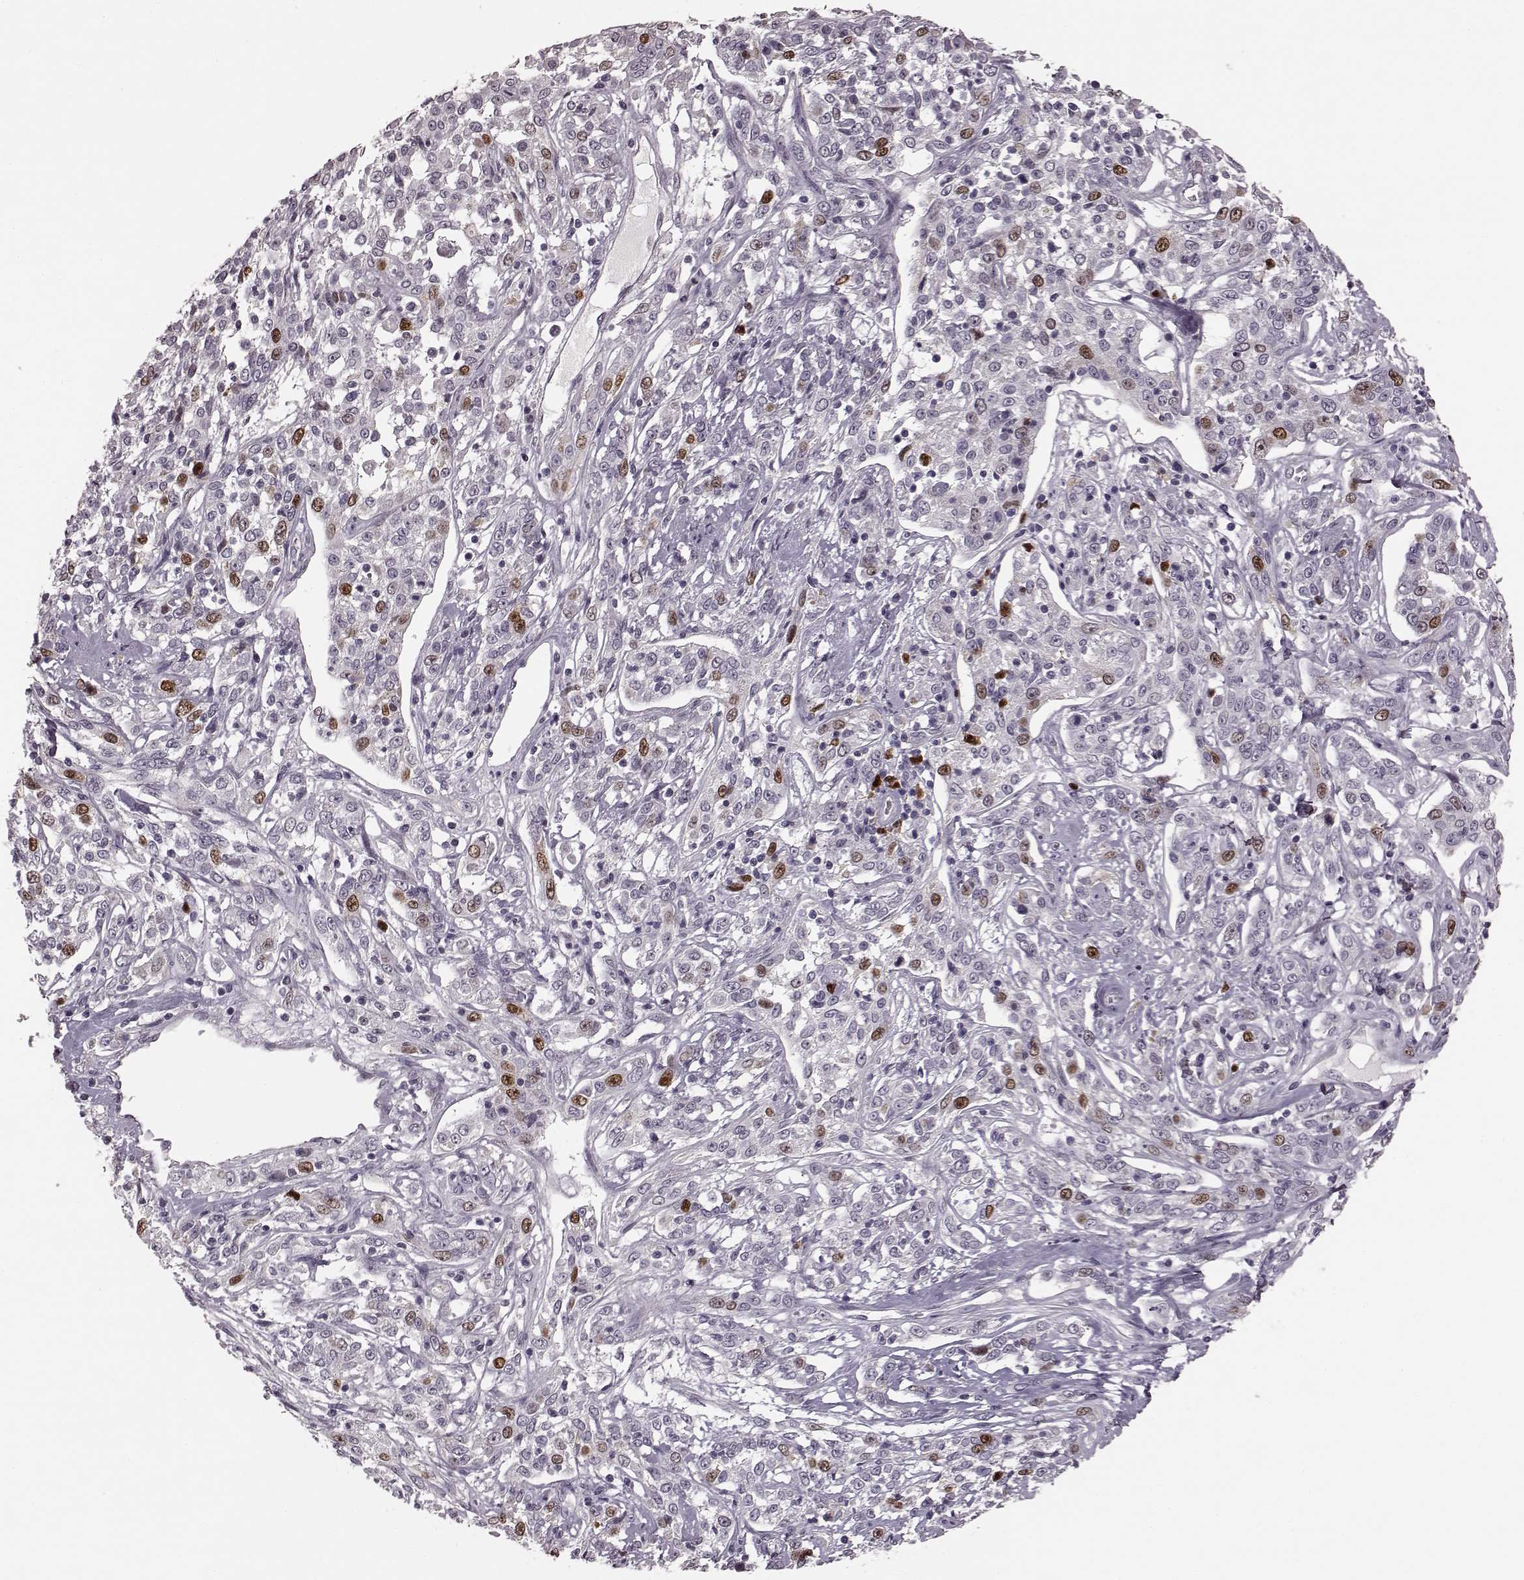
{"staining": {"intensity": "moderate", "quantity": "<25%", "location": "nuclear"}, "tissue": "cervical cancer", "cell_type": "Tumor cells", "image_type": "cancer", "snomed": [{"axis": "morphology", "description": "Adenocarcinoma, NOS"}, {"axis": "topography", "description": "Cervix"}], "caption": "Human cervical adenocarcinoma stained for a protein (brown) exhibits moderate nuclear positive expression in approximately <25% of tumor cells.", "gene": "CCNA2", "patient": {"sex": "female", "age": 40}}